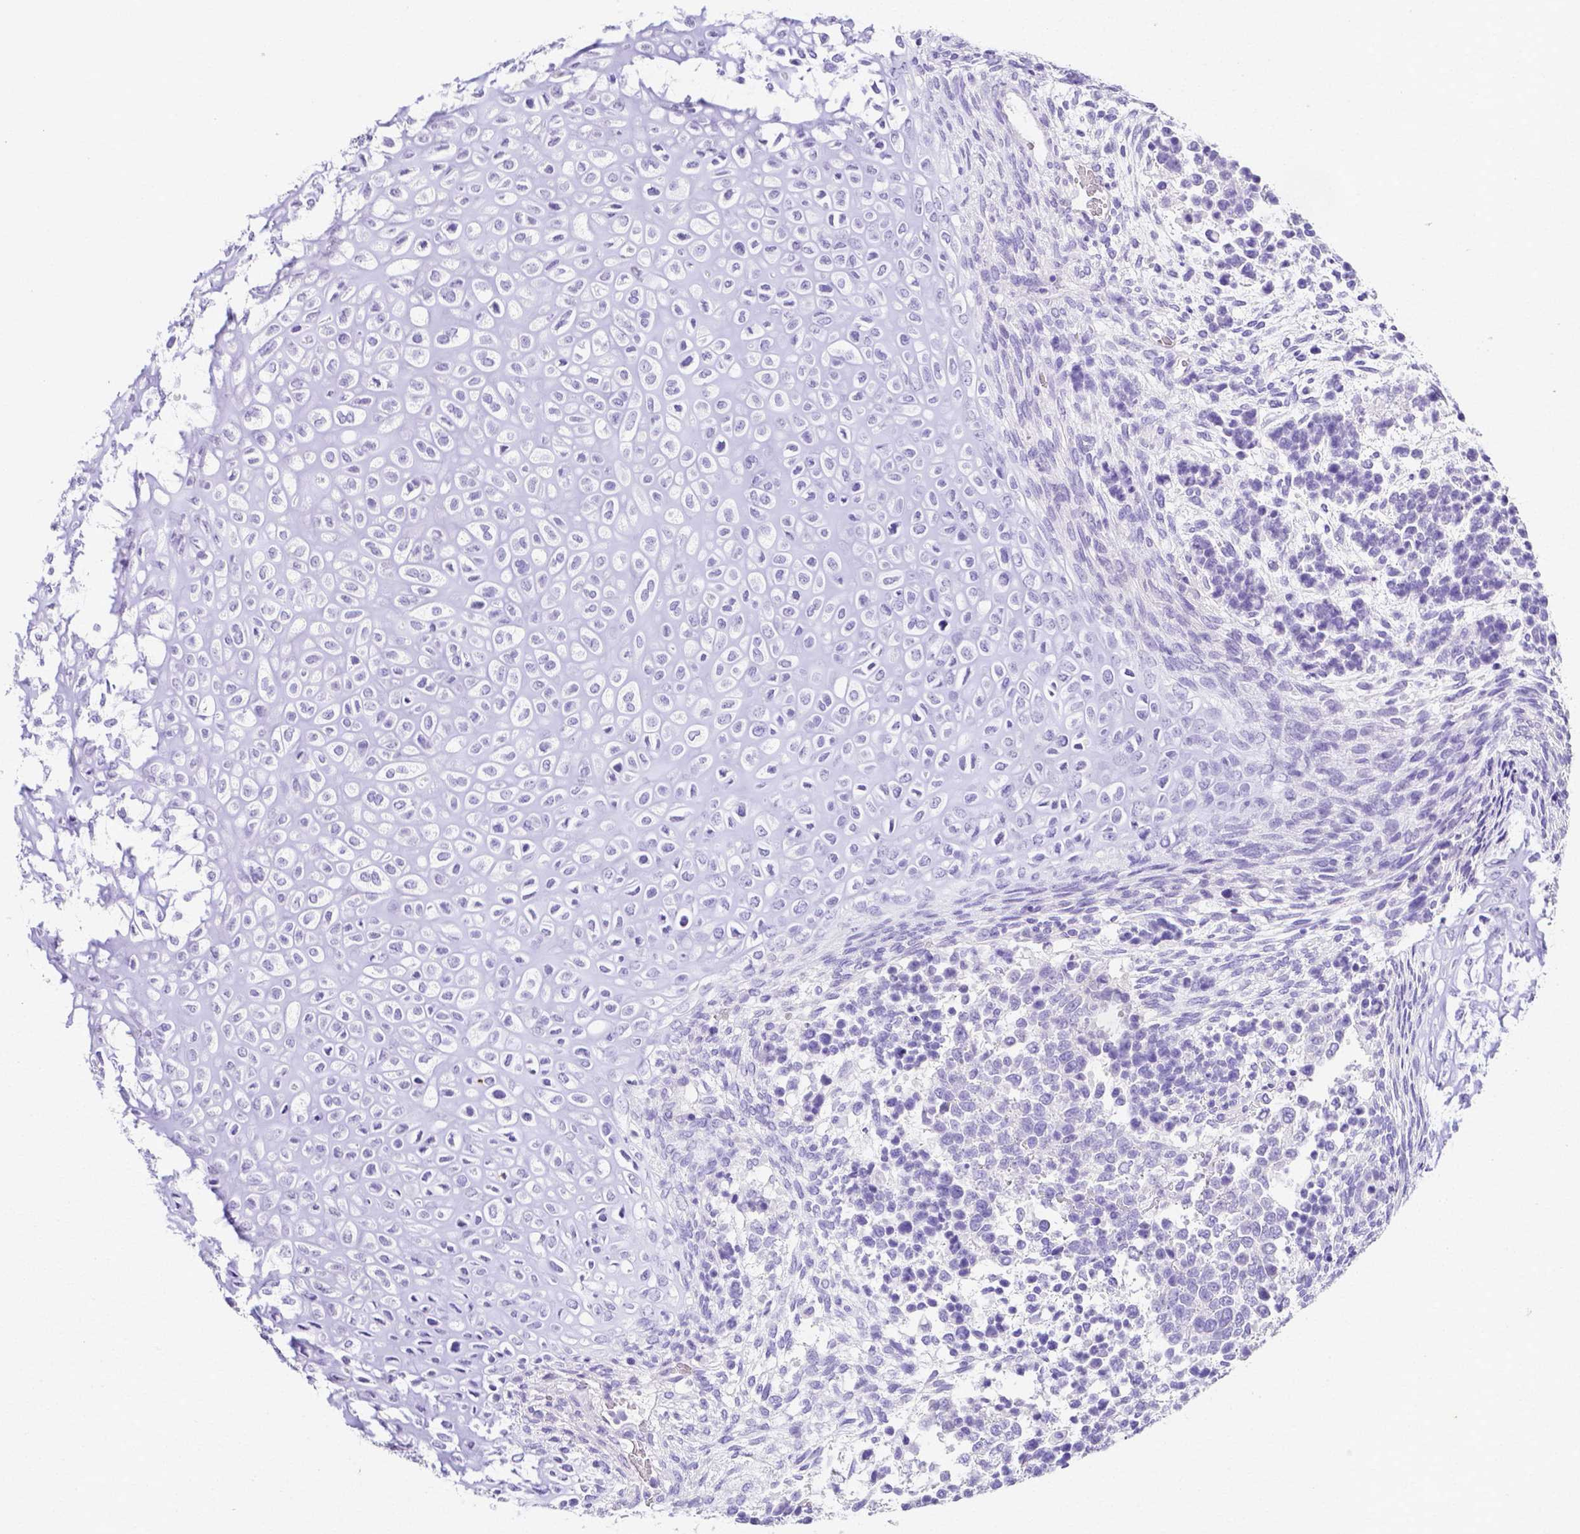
{"staining": {"intensity": "negative", "quantity": "none", "location": "none"}, "tissue": "testis cancer", "cell_type": "Tumor cells", "image_type": "cancer", "snomed": [{"axis": "morphology", "description": "Carcinoma, Embryonal, NOS"}, {"axis": "topography", "description": "Testis"}], "caption": "This image is of testis cancer (embryonal carcinoma) stained with immunohistochemistry (IHC) to label a protein in brown with the nuclei are counter-stained blue. There is no positivity in tumor cells. (DAB immunohistochemistry (IHC) visualized using brightfield microscopy, high magnification).", "gene": "ARHGAP36", "patient": {"sex": "male", "age": 23}}